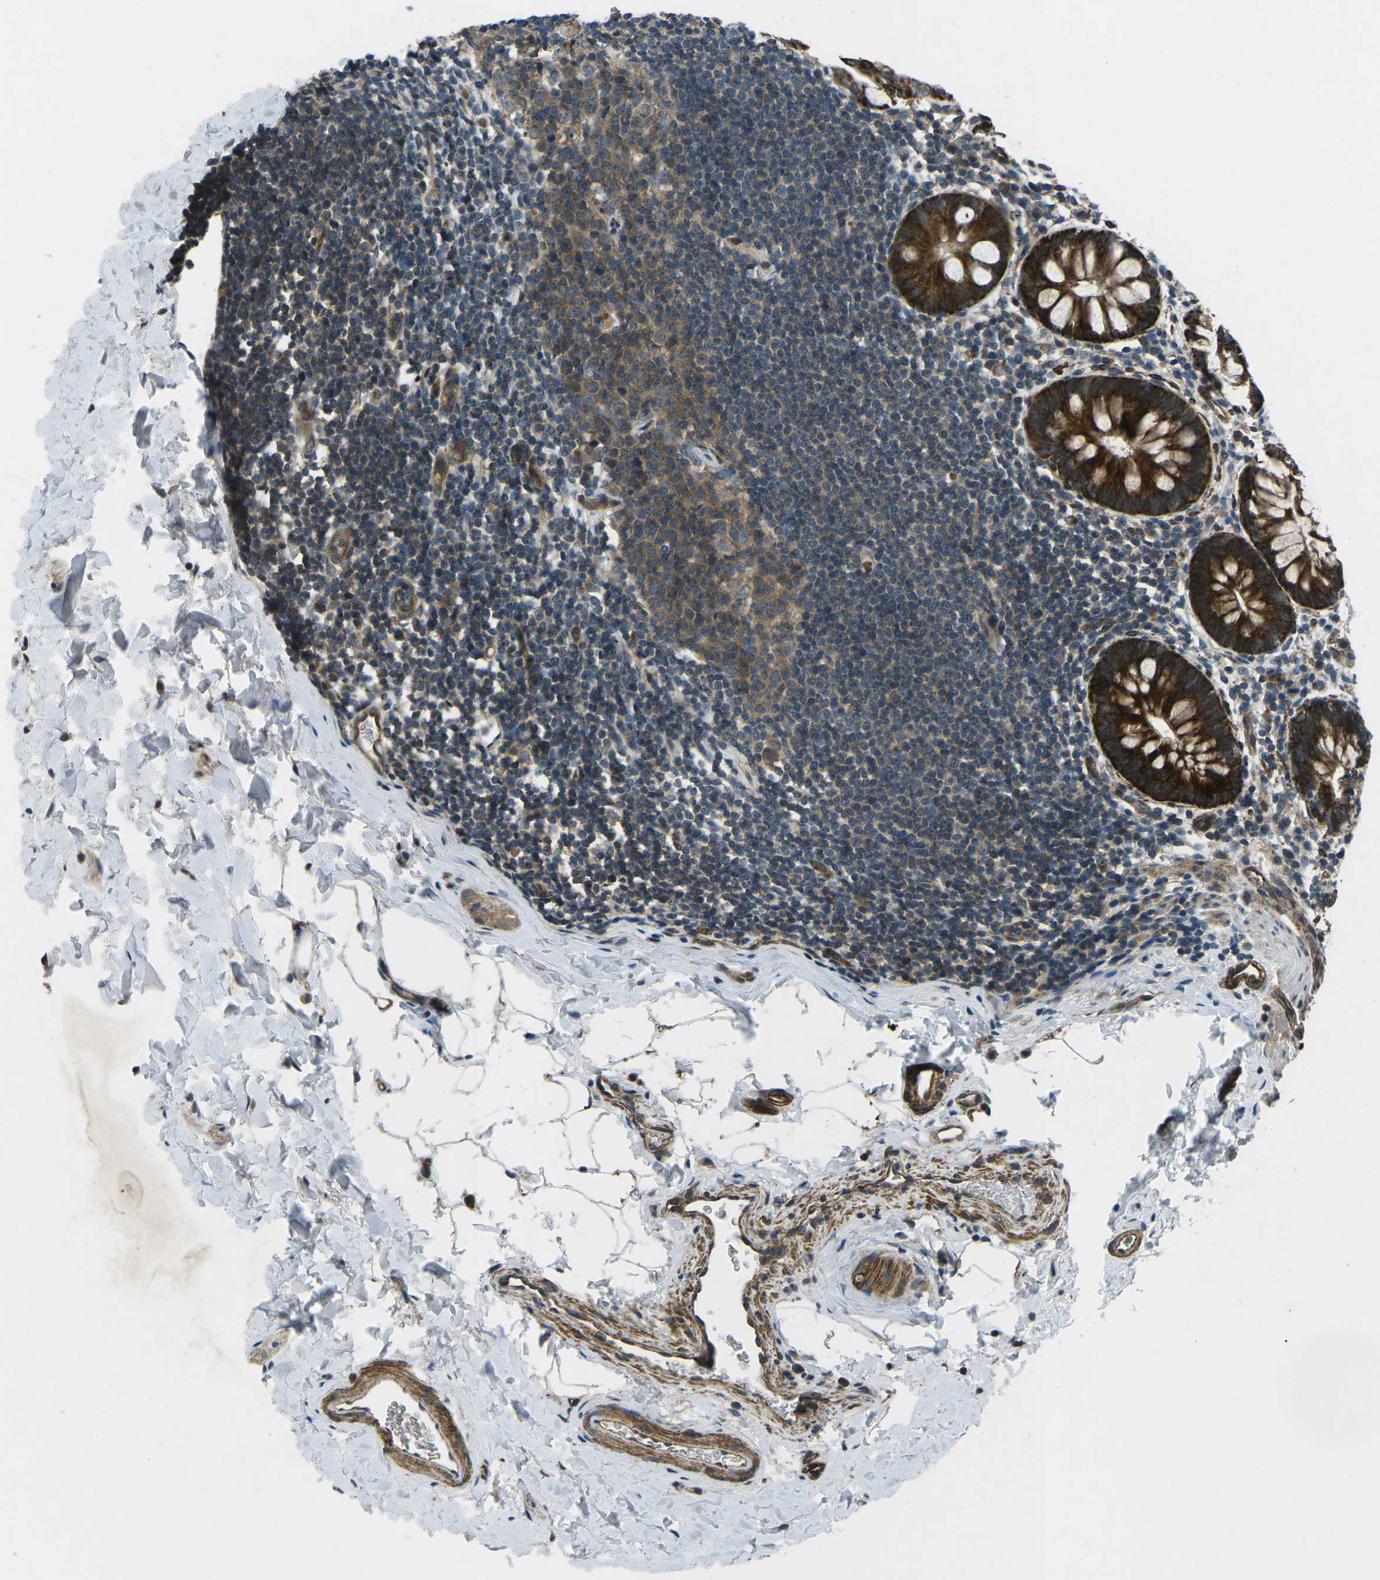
{"staining": {"intensity": "strong", "quantity": ">75%", "location": "cytoplasmic/membranous"}, "tissue": "rectum", "cell_type": "Glandular cells", "image_type": "normal", "snomed": [{"axis": "morphology", "description": "Normal tissue, NOS"}, {"axis": "topography", "description": "Rectum"}], "caption": "Immunohistochemistry (IHC) (DAB) staining of benign rectum exhibits strong cytoplasmic/membranous protein positivity in approximately >75% of glandular cells.", "gene": "AFAP1", "patient": {"sex": "female", "age": 24}}